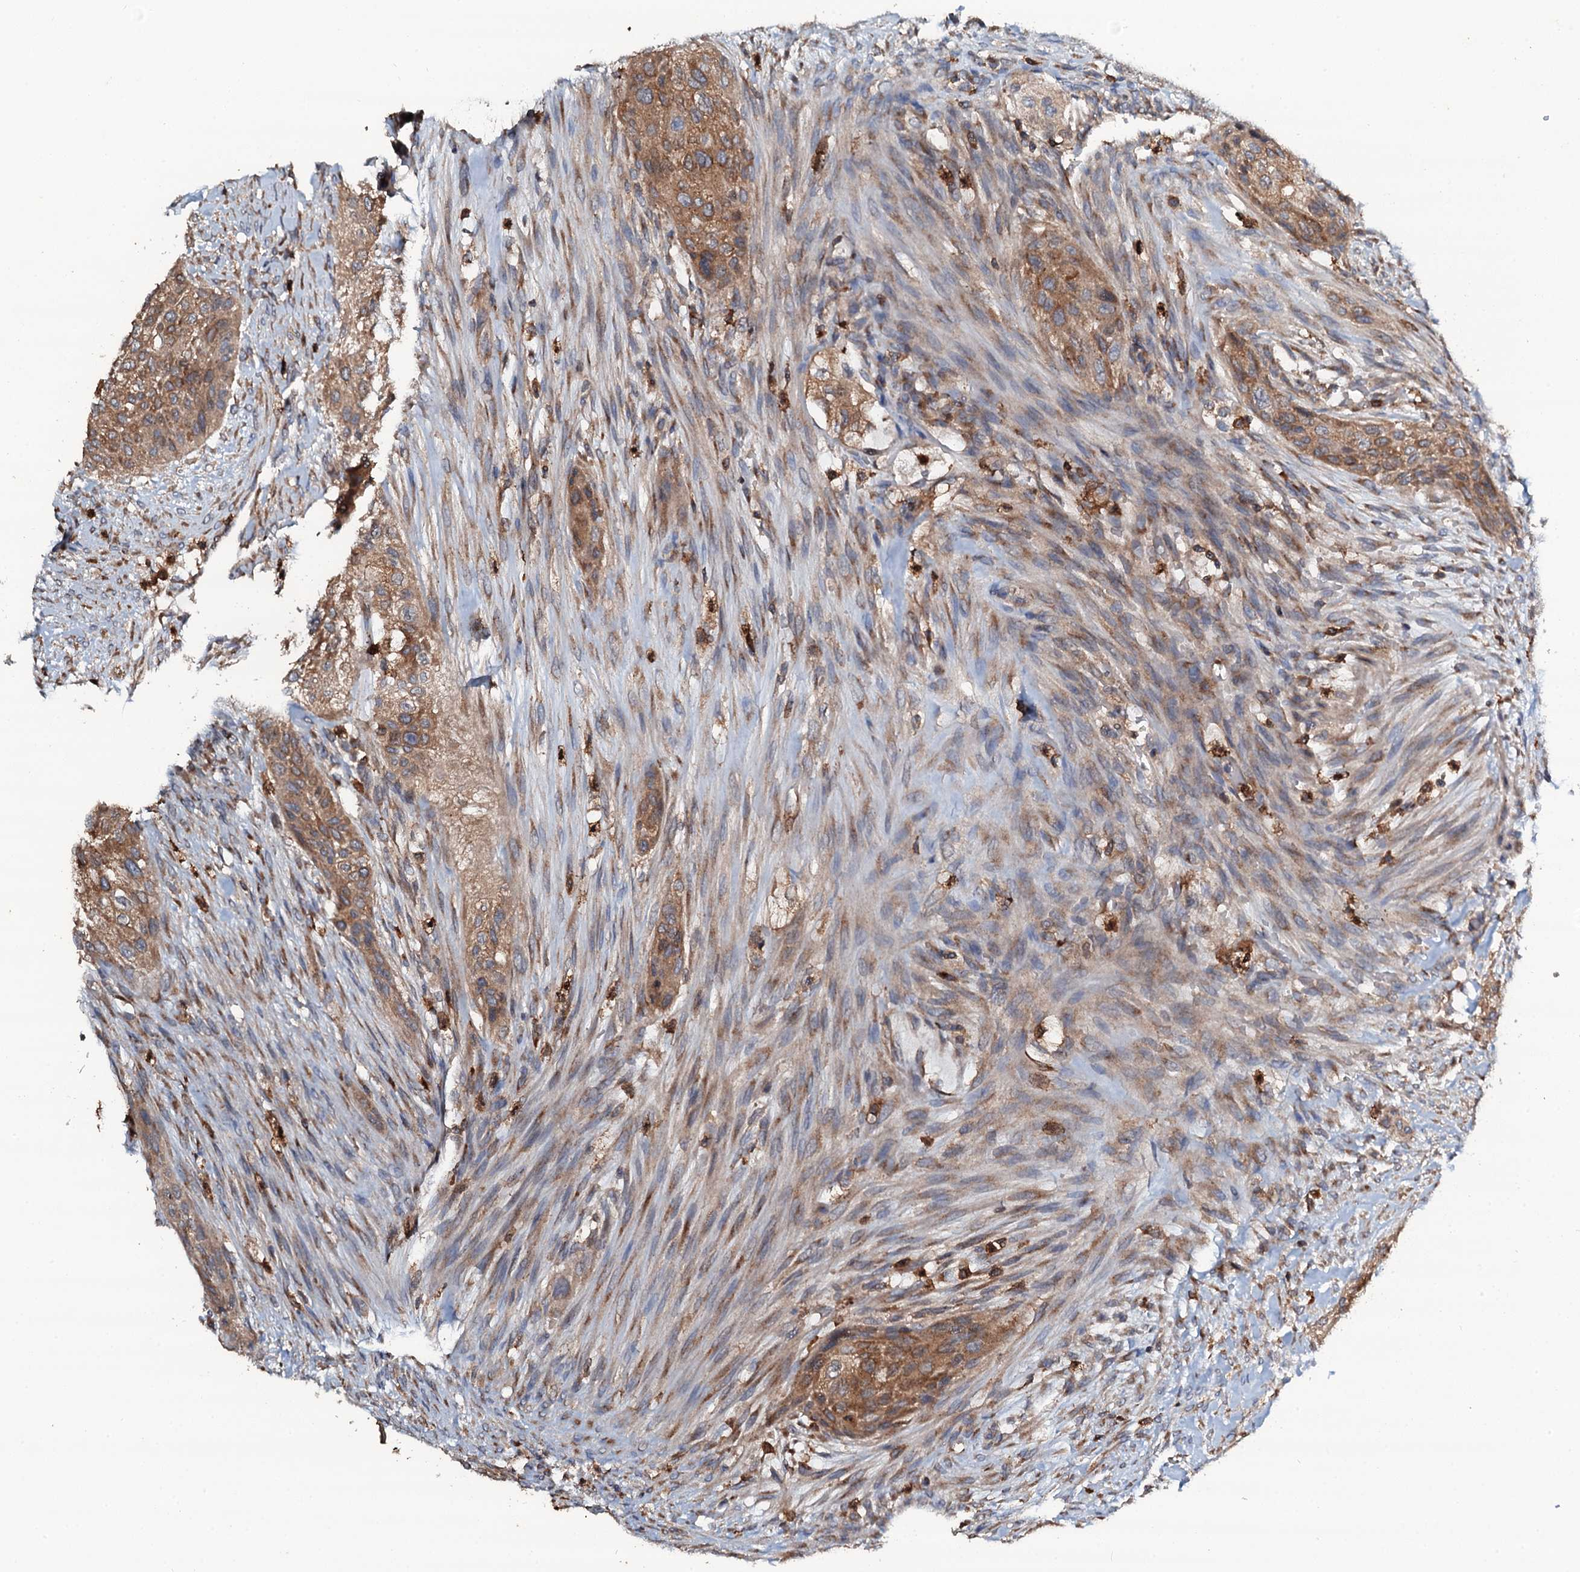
{"staining": {"intensity": "moderate", "quantity": ">75%", "location": "cytoplasmic/membranous"}, "tissue": "urothelial cancer", "cell_type": "Tumor cells", "image_type": "cancer", "snomed": [{"axis": "morphology", "description": "Urothelial carcinoma, High grade"}, {"axis": "topography", "description": "Urinary bladder"}], "caption": "Immunohistochemistry of human urothelial carcinoma (high-grade) exhibits medium levels of moderate cytoplasmic/membranous staining in about >75% of tumor cells.", "gene": "GRK2", "patient": {"sex": "male", "age": 35}}